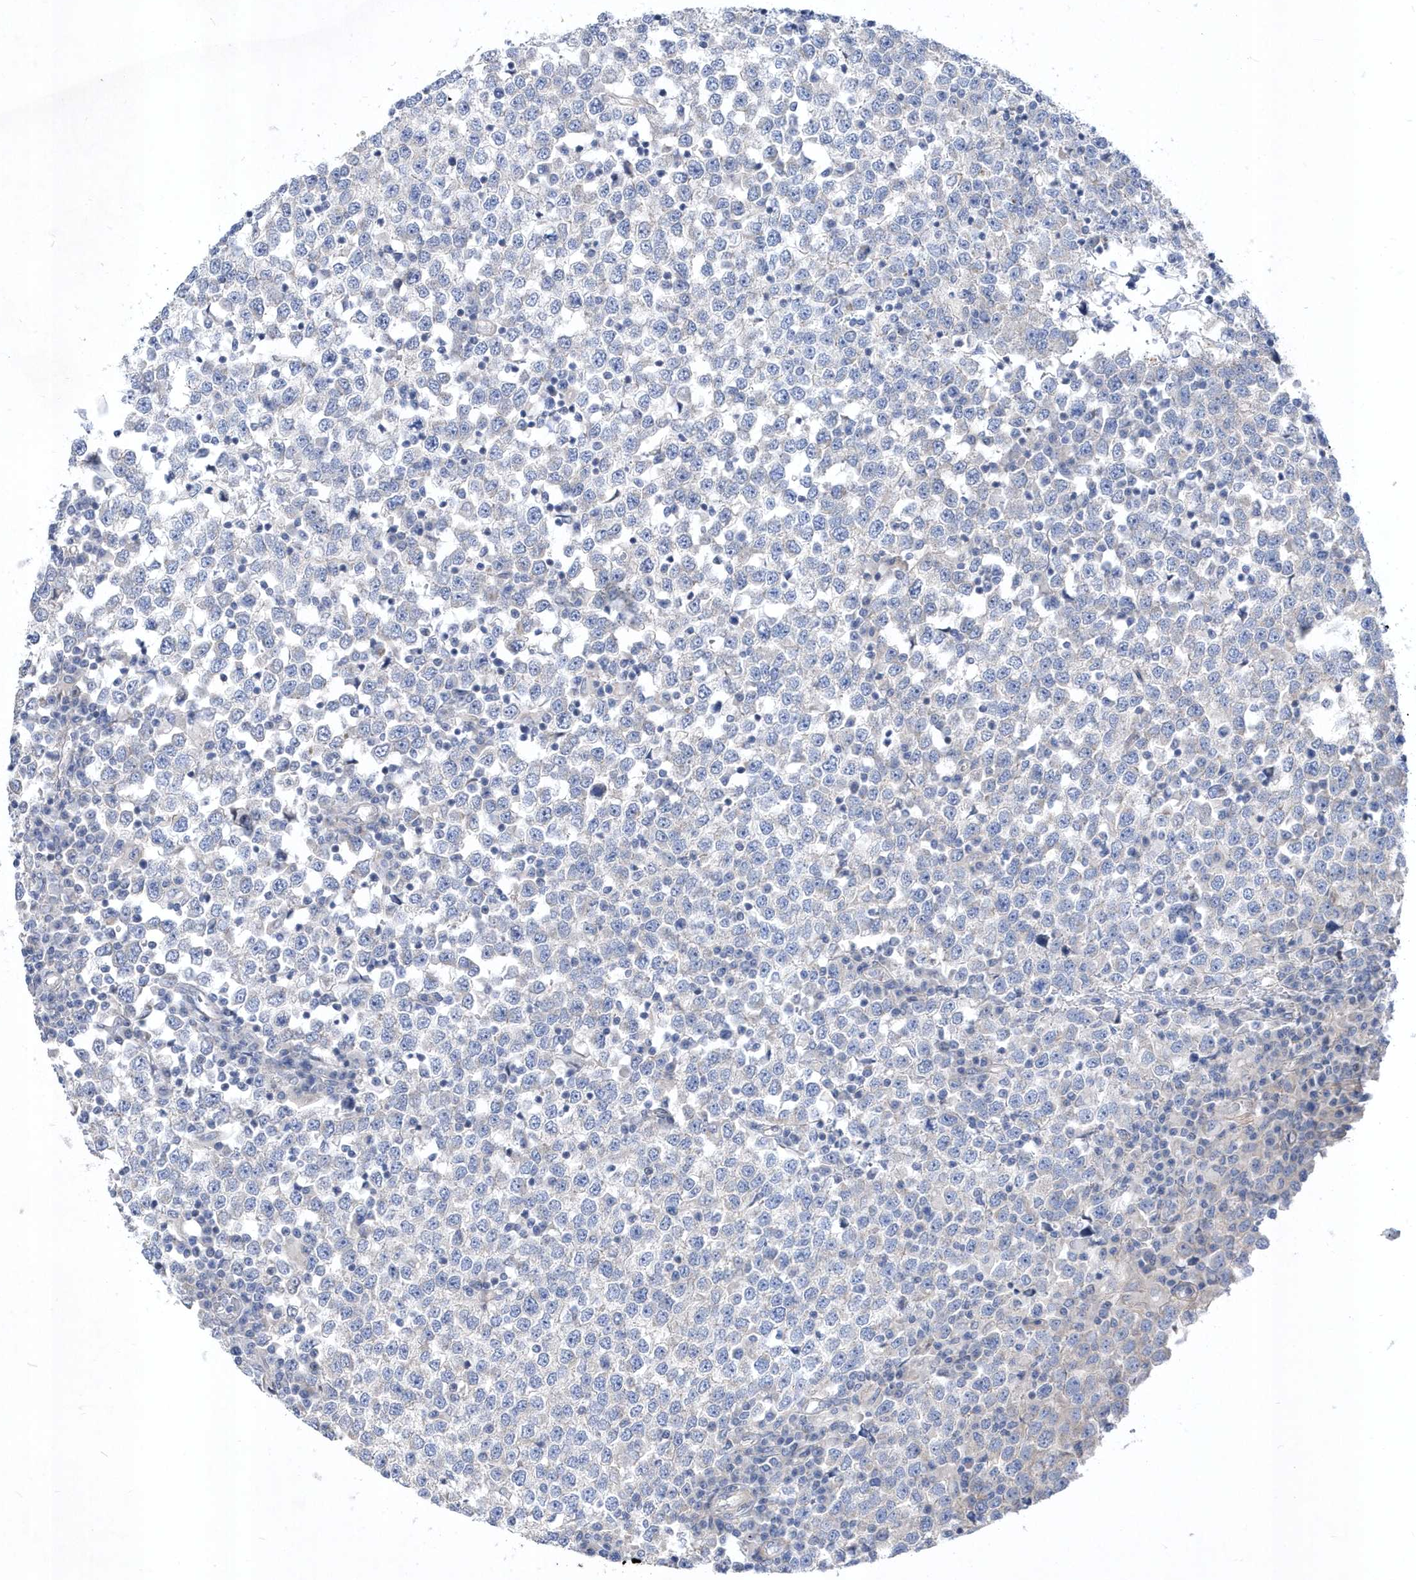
{"staining": {"intensity": "negative", "quantity": "none", "location": "none"}, "tissue": "testis cancer", "cell_type": "Tumor cells", "image_type": "cancer", "snomed": [{"axis": "morphology", "description": "Seminoma, NOS"}, {"axis": "topography", "description": "Testis"}], "caption": "High magnification brightfield microscopy of seminoma (testis) stained with DAB (brown) and counterstained with hematoxylin (blue): tumor cells show no significant staining. (DAB (3,3'-diaminobenzidine) IHC with hematoxylin counter stain).", "gene": "LONRF2", "patient": {"sex": "male", "age": 65}}